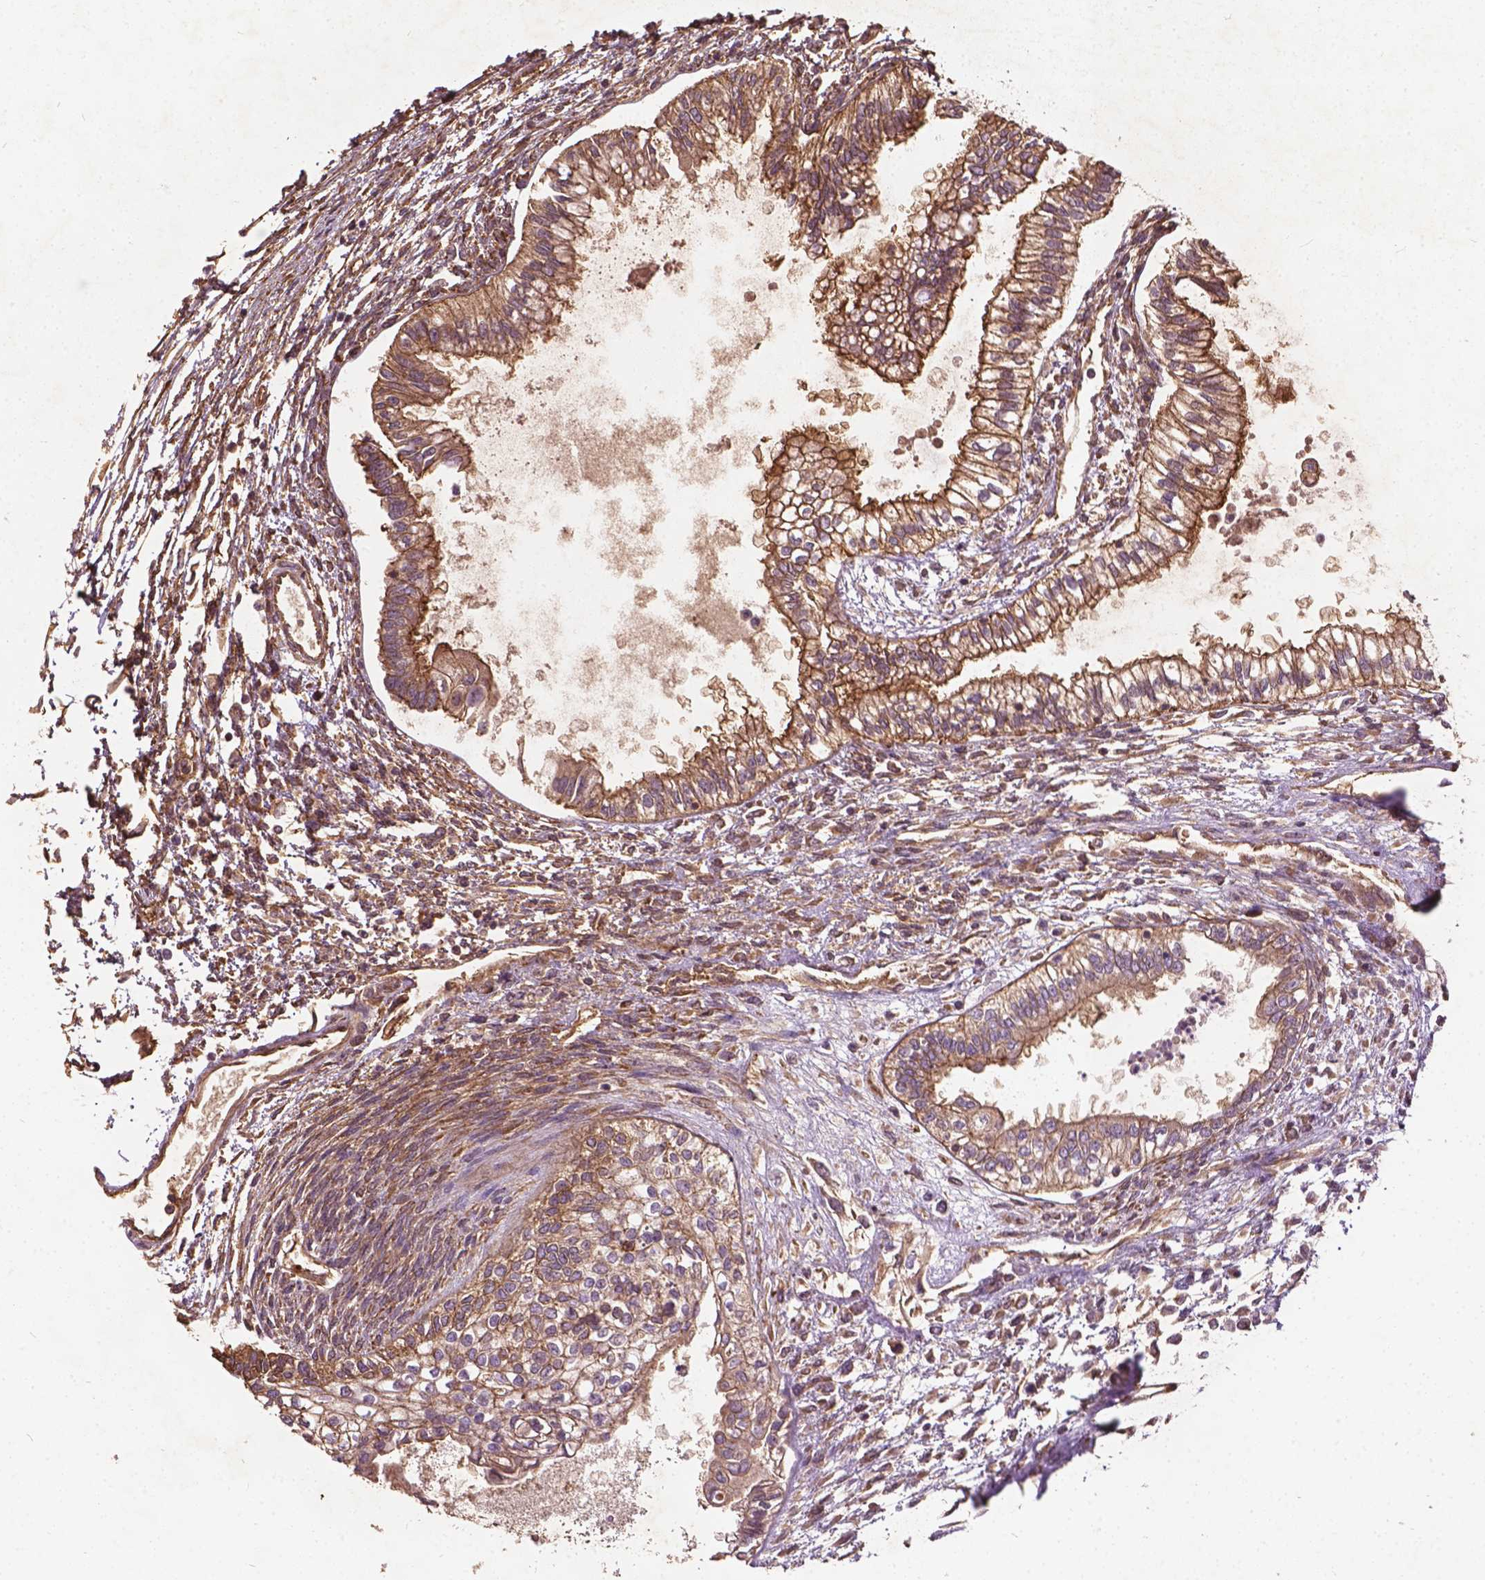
{"staining": {"intensity": "moderate", "quantity": ">75%", "location": "cytoplasmic/membranous"}, "tissue": "testis cancer", "cell_type": "Tumor cells", "image_type": "cancer", "snomed": [{"axis": "morphology", "description": "Carcinoma, Embryonal, NOS"}, {"axis": "topography", "description": "Testis"}], "caption": "Protein staining exhibits moderate cytoplasmic/membranous staining in approximately >75% of tumor cells in testis embryonal carcinoma. The staining was performed using DAB, with brown indicating positive protein expression. Nuclei are stained blue with hematoxylin.", "gene": "UBXN2A", "patient": {"sex": "male", "age": 37}}